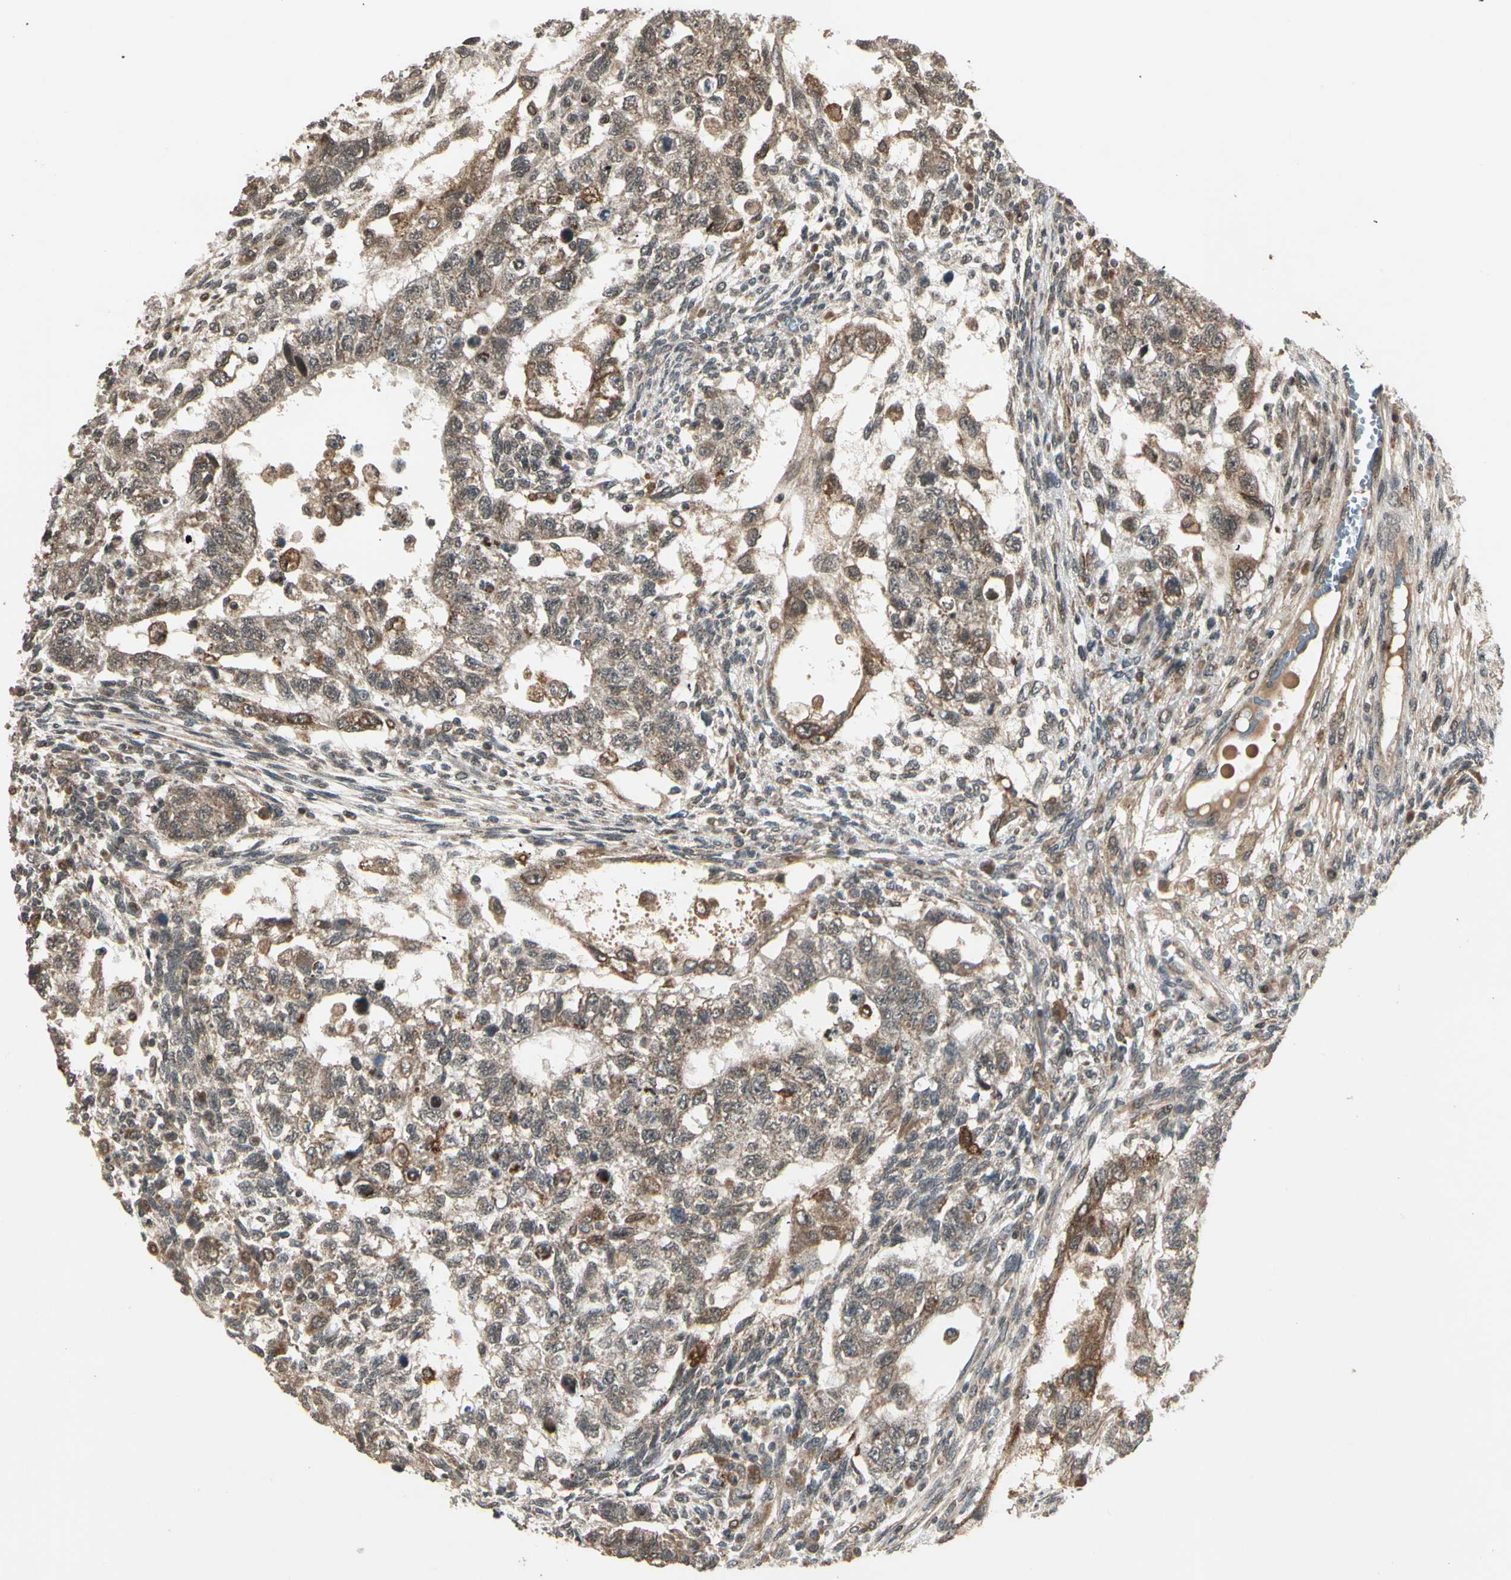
{"staining": {"intensity": "weak", "quantity": ">75%", "location": "cytoplasmic/membranous"}, "tissue": "testis cancer", "cell_type": "Tumor cells", "image_type": "cancer", "snomed": [{"axis": "morphology", "description": "Normal tissue, NOS"}, {"axis": "morphology", "description": "Carcinoma, Embryonal, NOS"}, {"axis": "topography", "description": "Testis"}], "caption": "This is a micrograph of IHC staining of embryonal carcinoma (testis), which shows weak staining in the cytoplasmic/membranous of tumor cells.", "gene": "GLUL", "patient": {"sex": "male", "age": 36}}